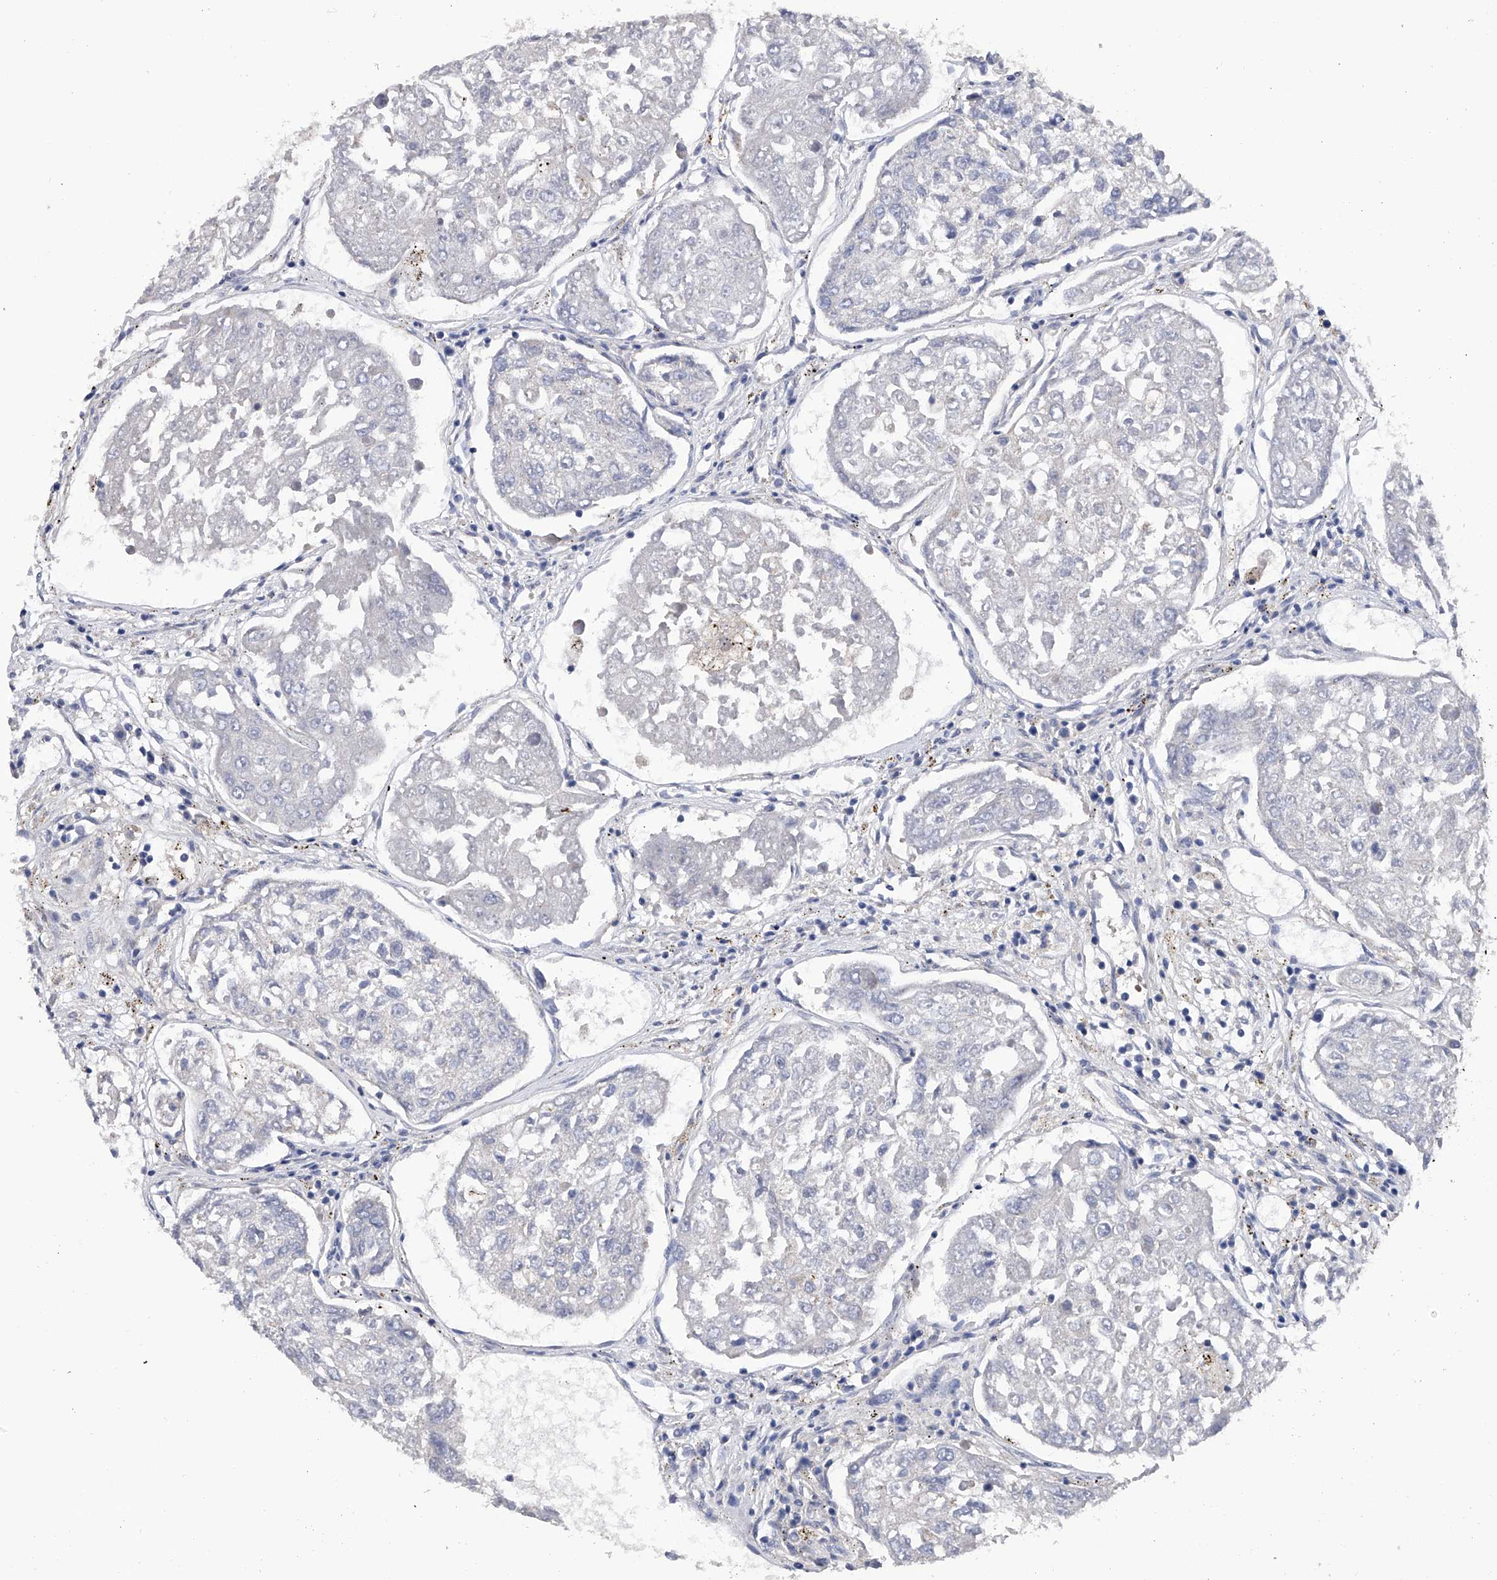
{"staining": {"intensity": "negative", "quantity": "none", "location": "none"}, "tissue": "urothelial cancer", "cell_type": "Tumor cells", "image_type": "cancer", "snomed": [{"axis": "morphology", "description": "Urothelial carcinoma, High grade"}, {"axis": "topography", "description": "Lymph node"}, {"axis": "topography", "description": "Urinary bladder"}], "caption": "DAB immunohistochemical staining of human high-grade urothelial carcinoma shows no significant positivity in tumor cells.", "gene": "RWDD2A", "patient": {"sex": "male", "age": 51}}